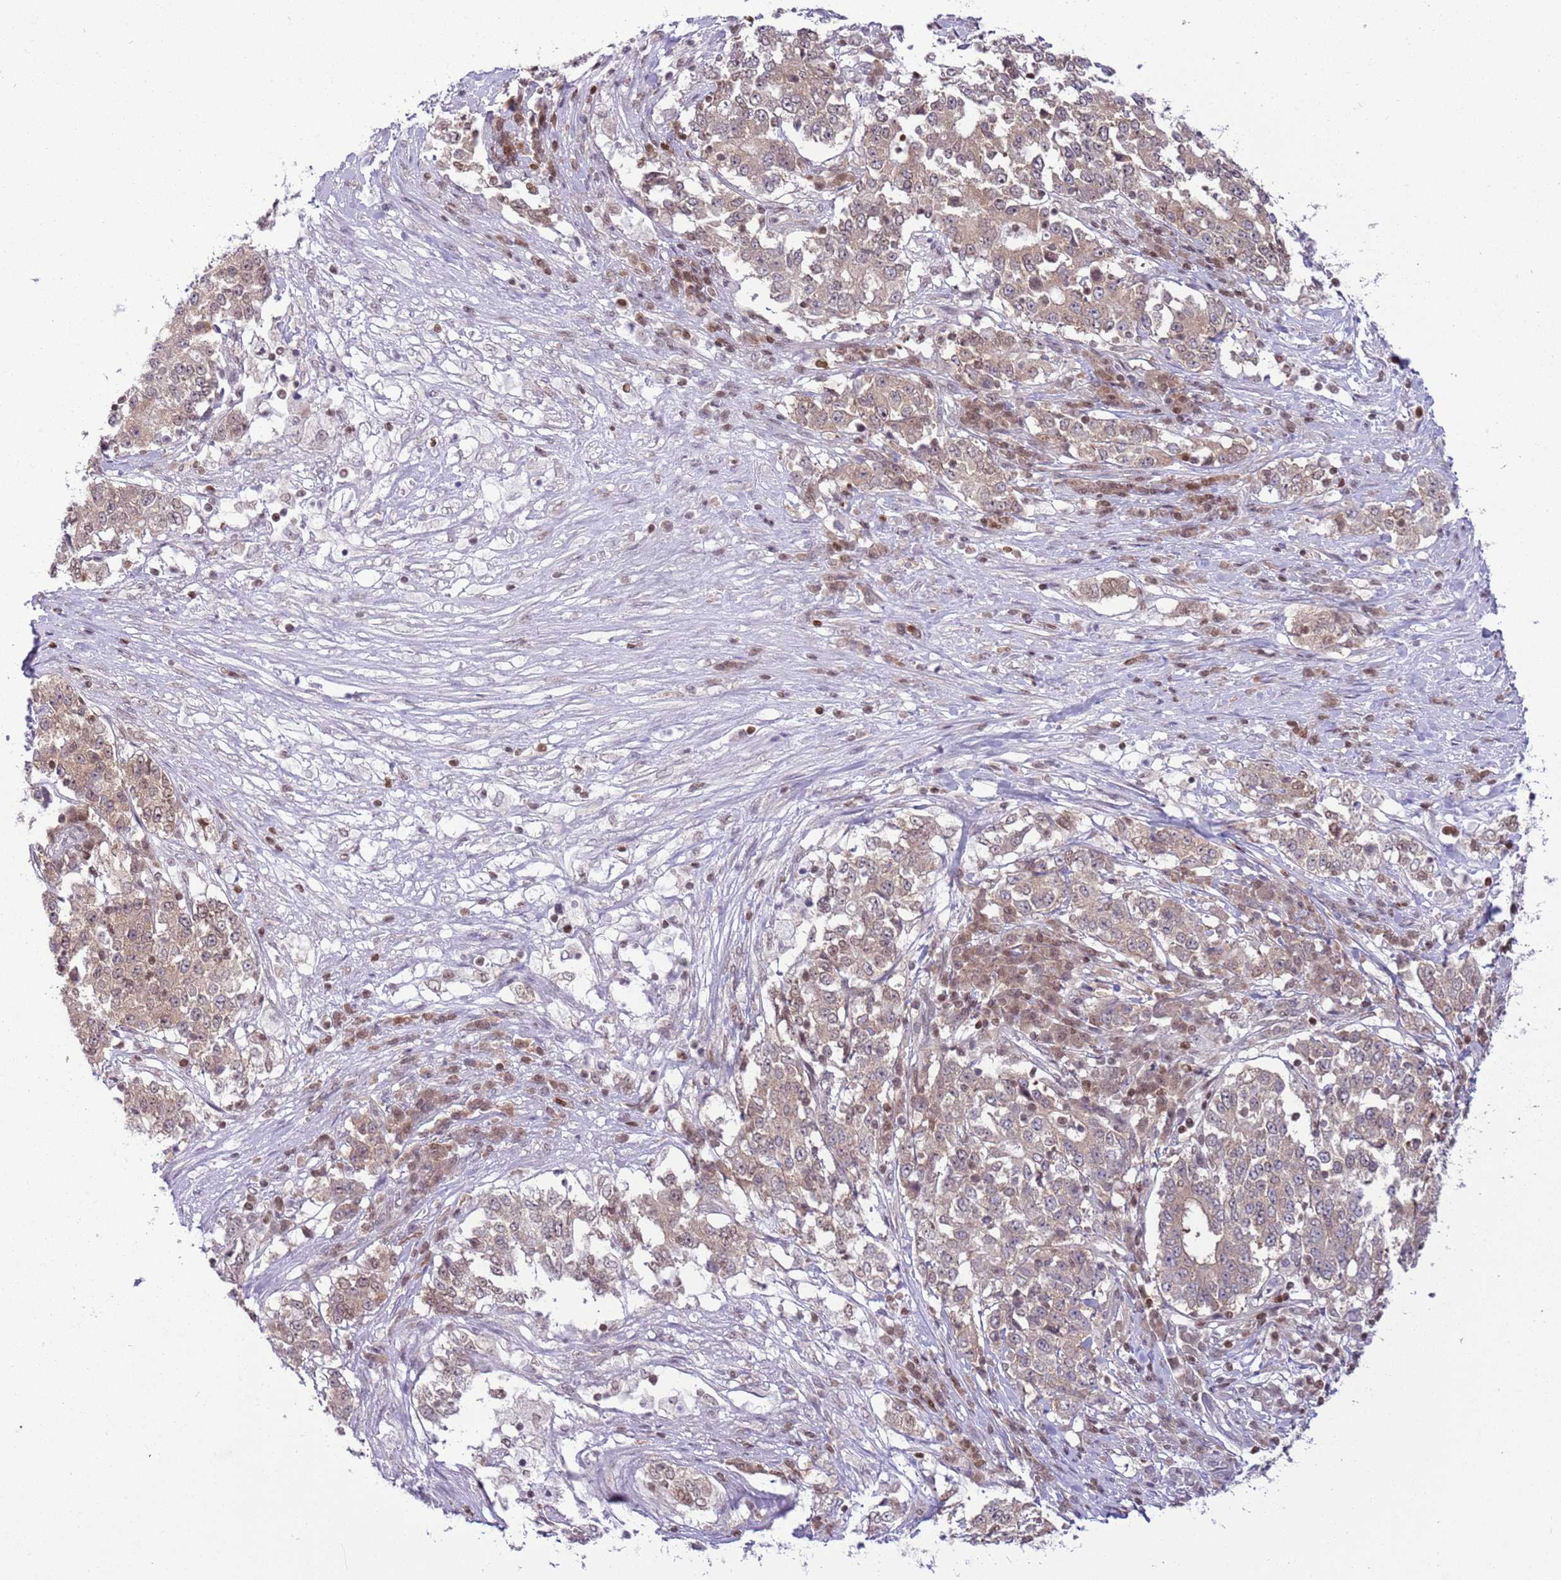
{"staining": {"intensity": "moderate", "quantity": ">75%", "location": "cytoplasmic/membranous"}, "tissue": "stomach cancer", "cell_type": "Tumor cells", "image_type": "cancer", "snomed": [{"axis": "morphology", "description": "Adenocarcinoma, NOS"}, {"axis": "topography", "description": "Stomach"}], "caption": "Immunohistochemical staining of human adenocarcinoma (stomach) shows moderate cytoplasmic/membranous protein staining in about >75% of tumor cells.", "gene": "SELENOH", "patient": {"sex": "male", "age": 59}}